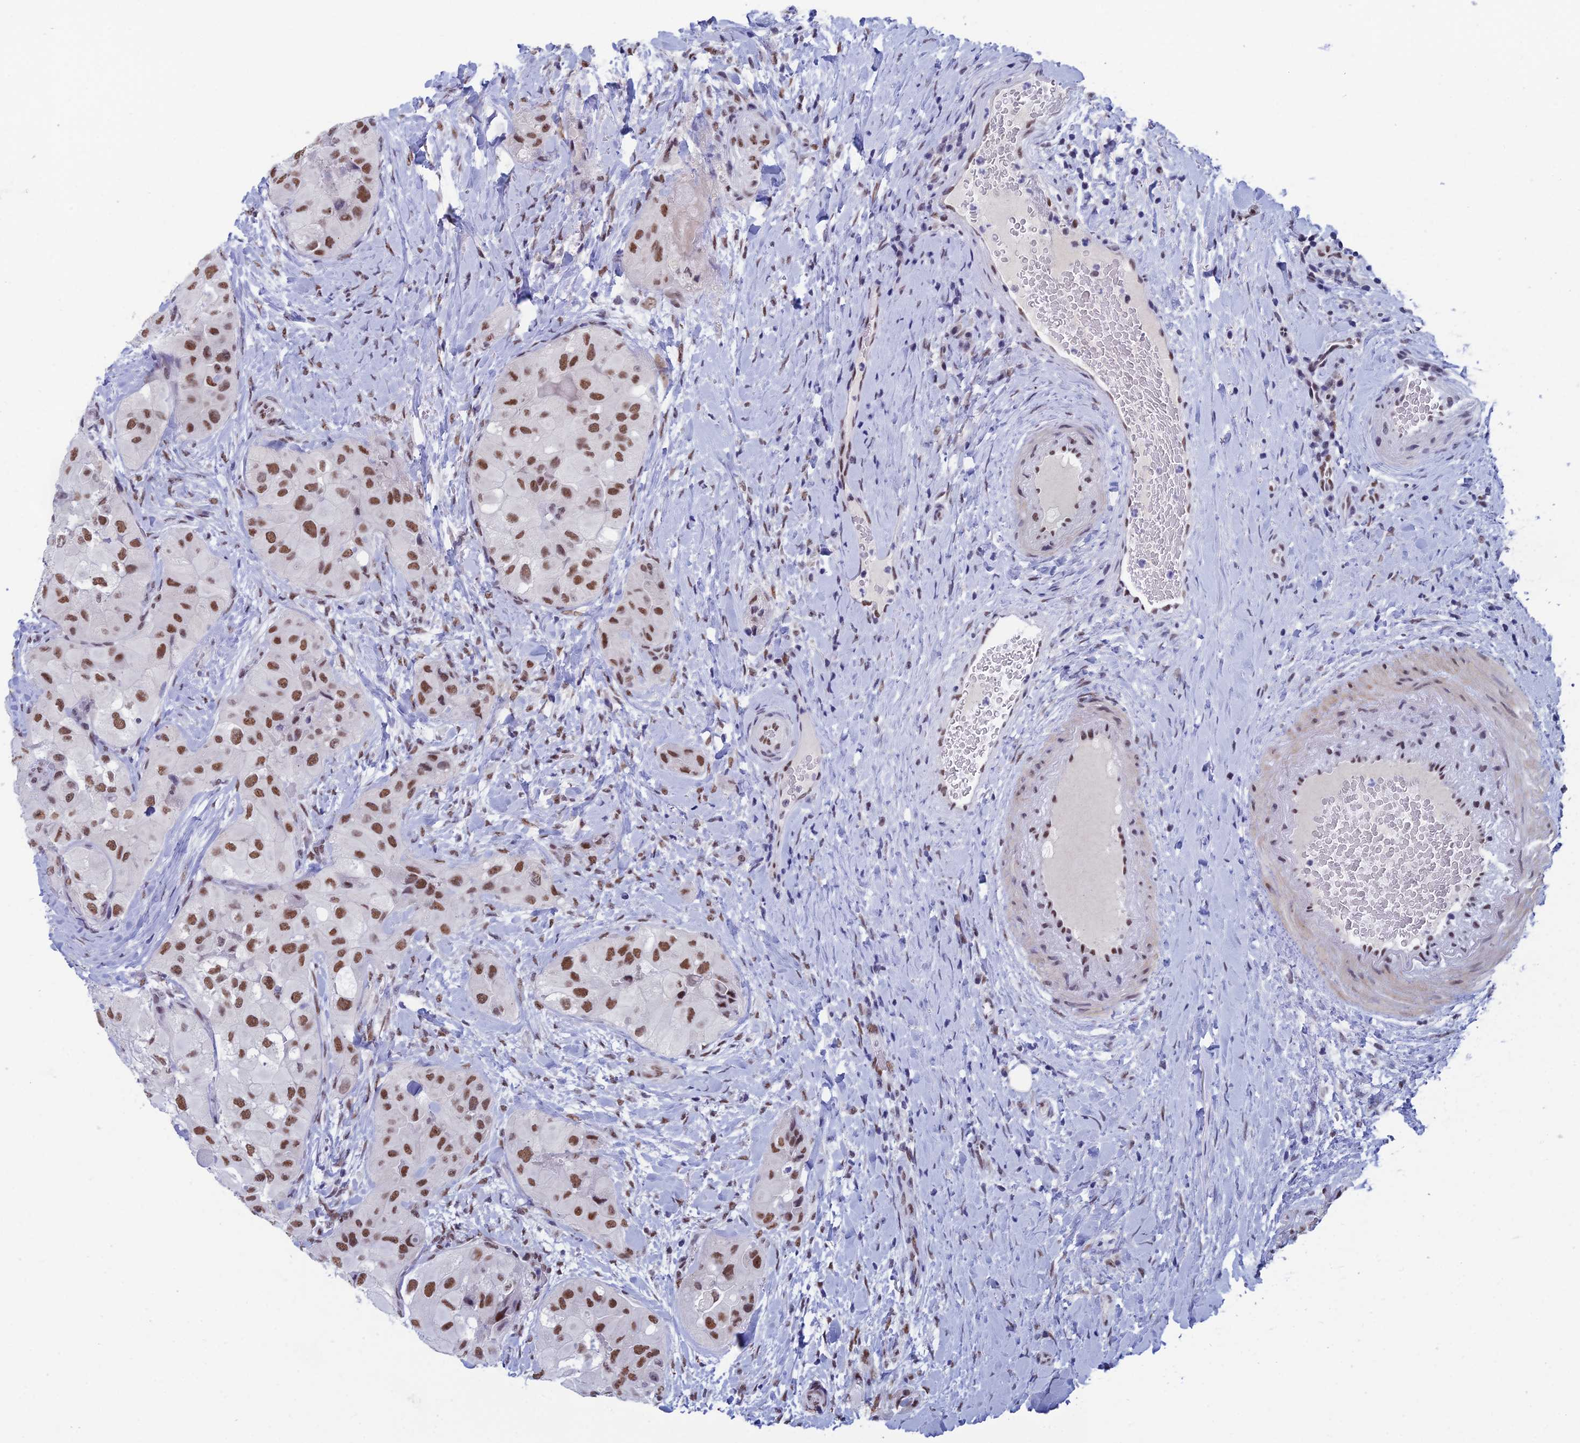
{"staining": {"intensity": "moderate", "quantity": ">75%", "location": "nuclear"}, "tissue": "thyroid cancer", "cell_type": "Tumor cells", "image_type": "cancer", "snomed": [{"axis": "morphology", "description": "Normal tissue, NOS"}, {"axis": "morphology", "description": "Papillary adenocarcinoma, NOS"}, {"axis": "topography", "description": "Thyroid gland"}], "caption": "A histopathology image of thyroid papillary adenocarcinoma stained for a protein shows moderate nuclear brown staining in tumor cells. The protein of interest is stained brown, and the nuclei are stained in blue (DAB (3,3'-diaminobenzidine) IHC with brightfield microscopy, high magnification).", "gene": "NABP2", "patient": {"sex": "female", "age": 59}}